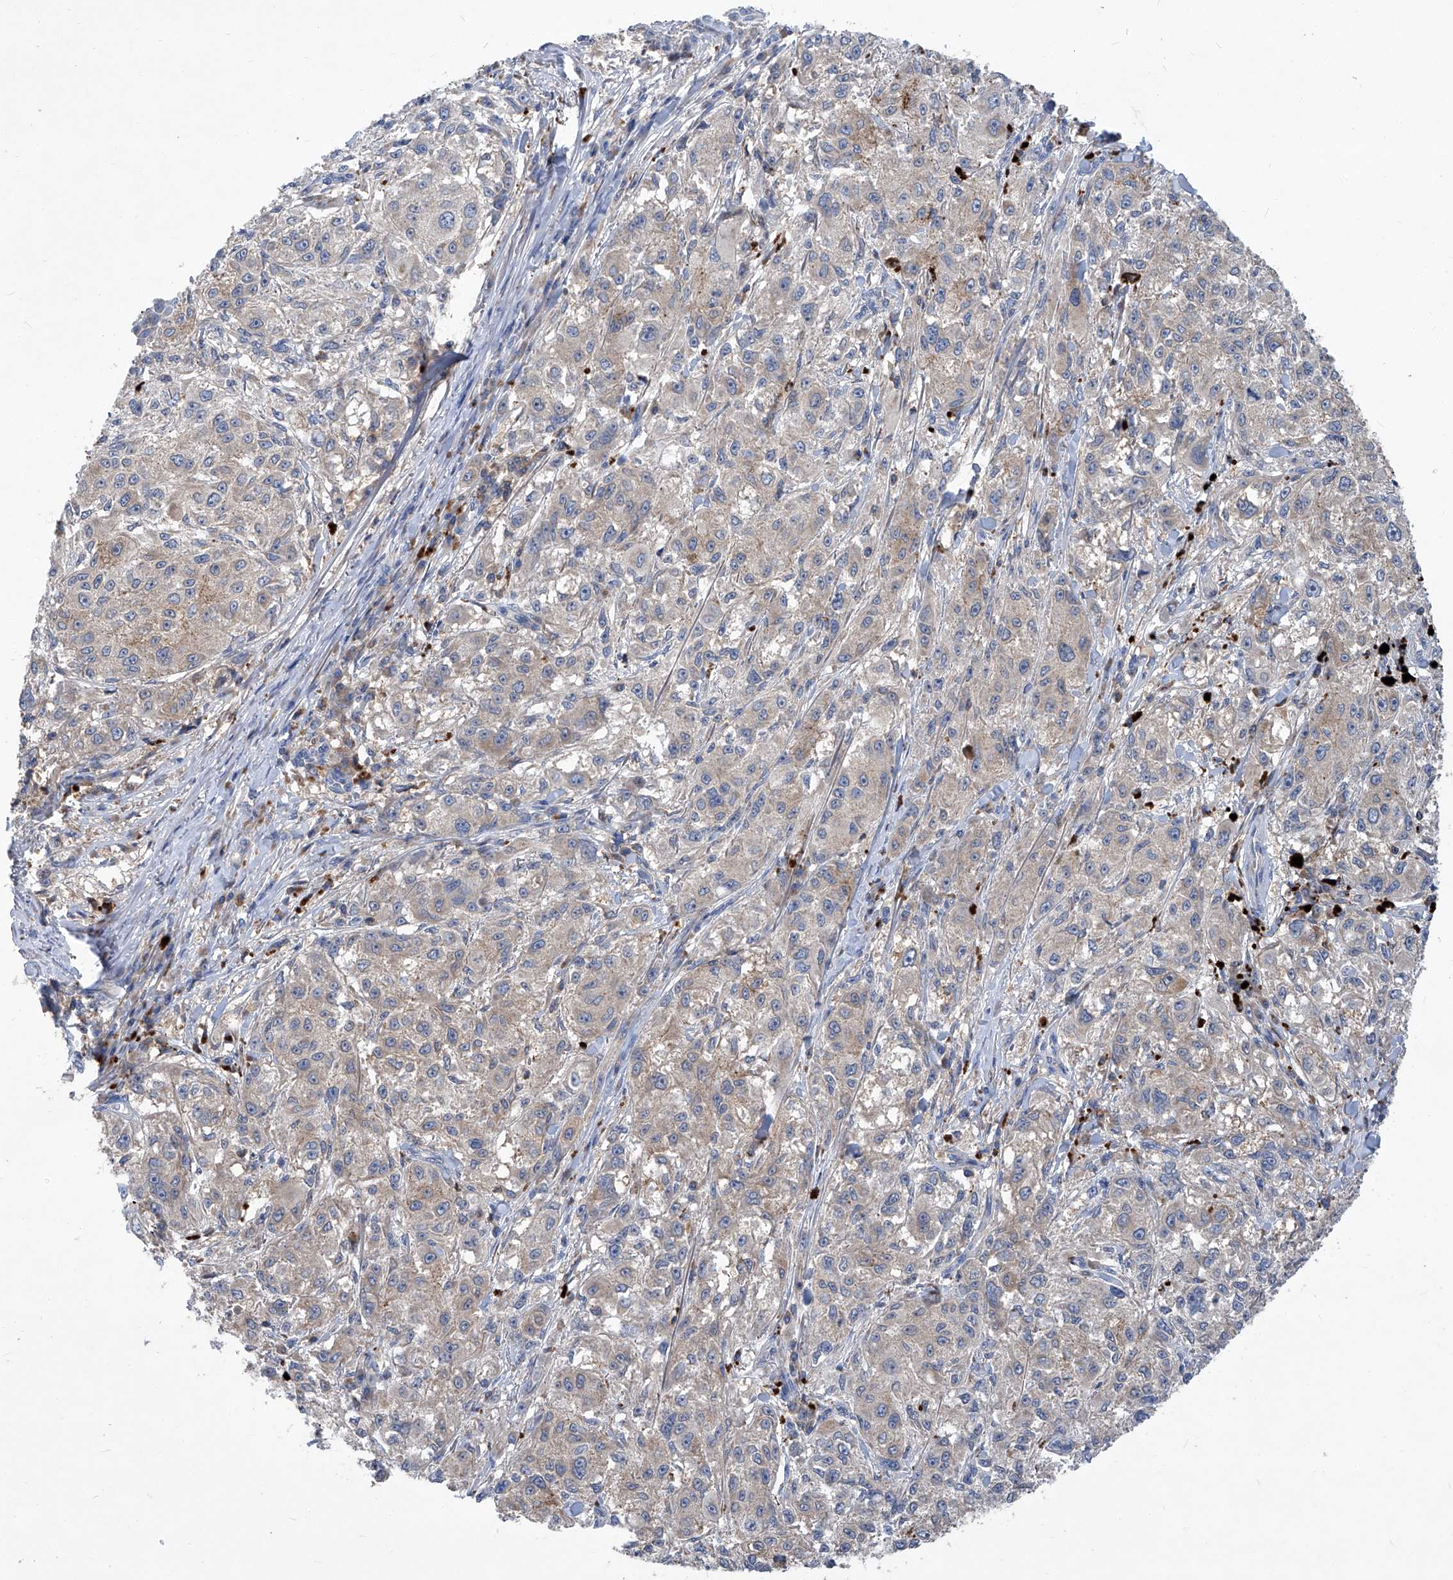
{"staining": {"intensity": "weak", "quantity": "<25%", "location": "cytoplasmic/membranous"}, "tissue": "melanoma", "cell_type": "Tumor cells", "image_type": "cancer", "snomed": [{"axis": "morphology", "description": "Necrosis, NOS"}, {"axis": "morphology", "description": "Malignant melanoma, NOS"}, {"axis": "topography", "description": "Skin"}], "caption": "This micrograph is of malignant melanoma stained with immunohistochemistry to label a protein in brown with the nuclei are counter-stained blue. There is no positivity in tumor cells.", "gene": "EPHA8", "patient": {"sex": "female", "age": 87}}